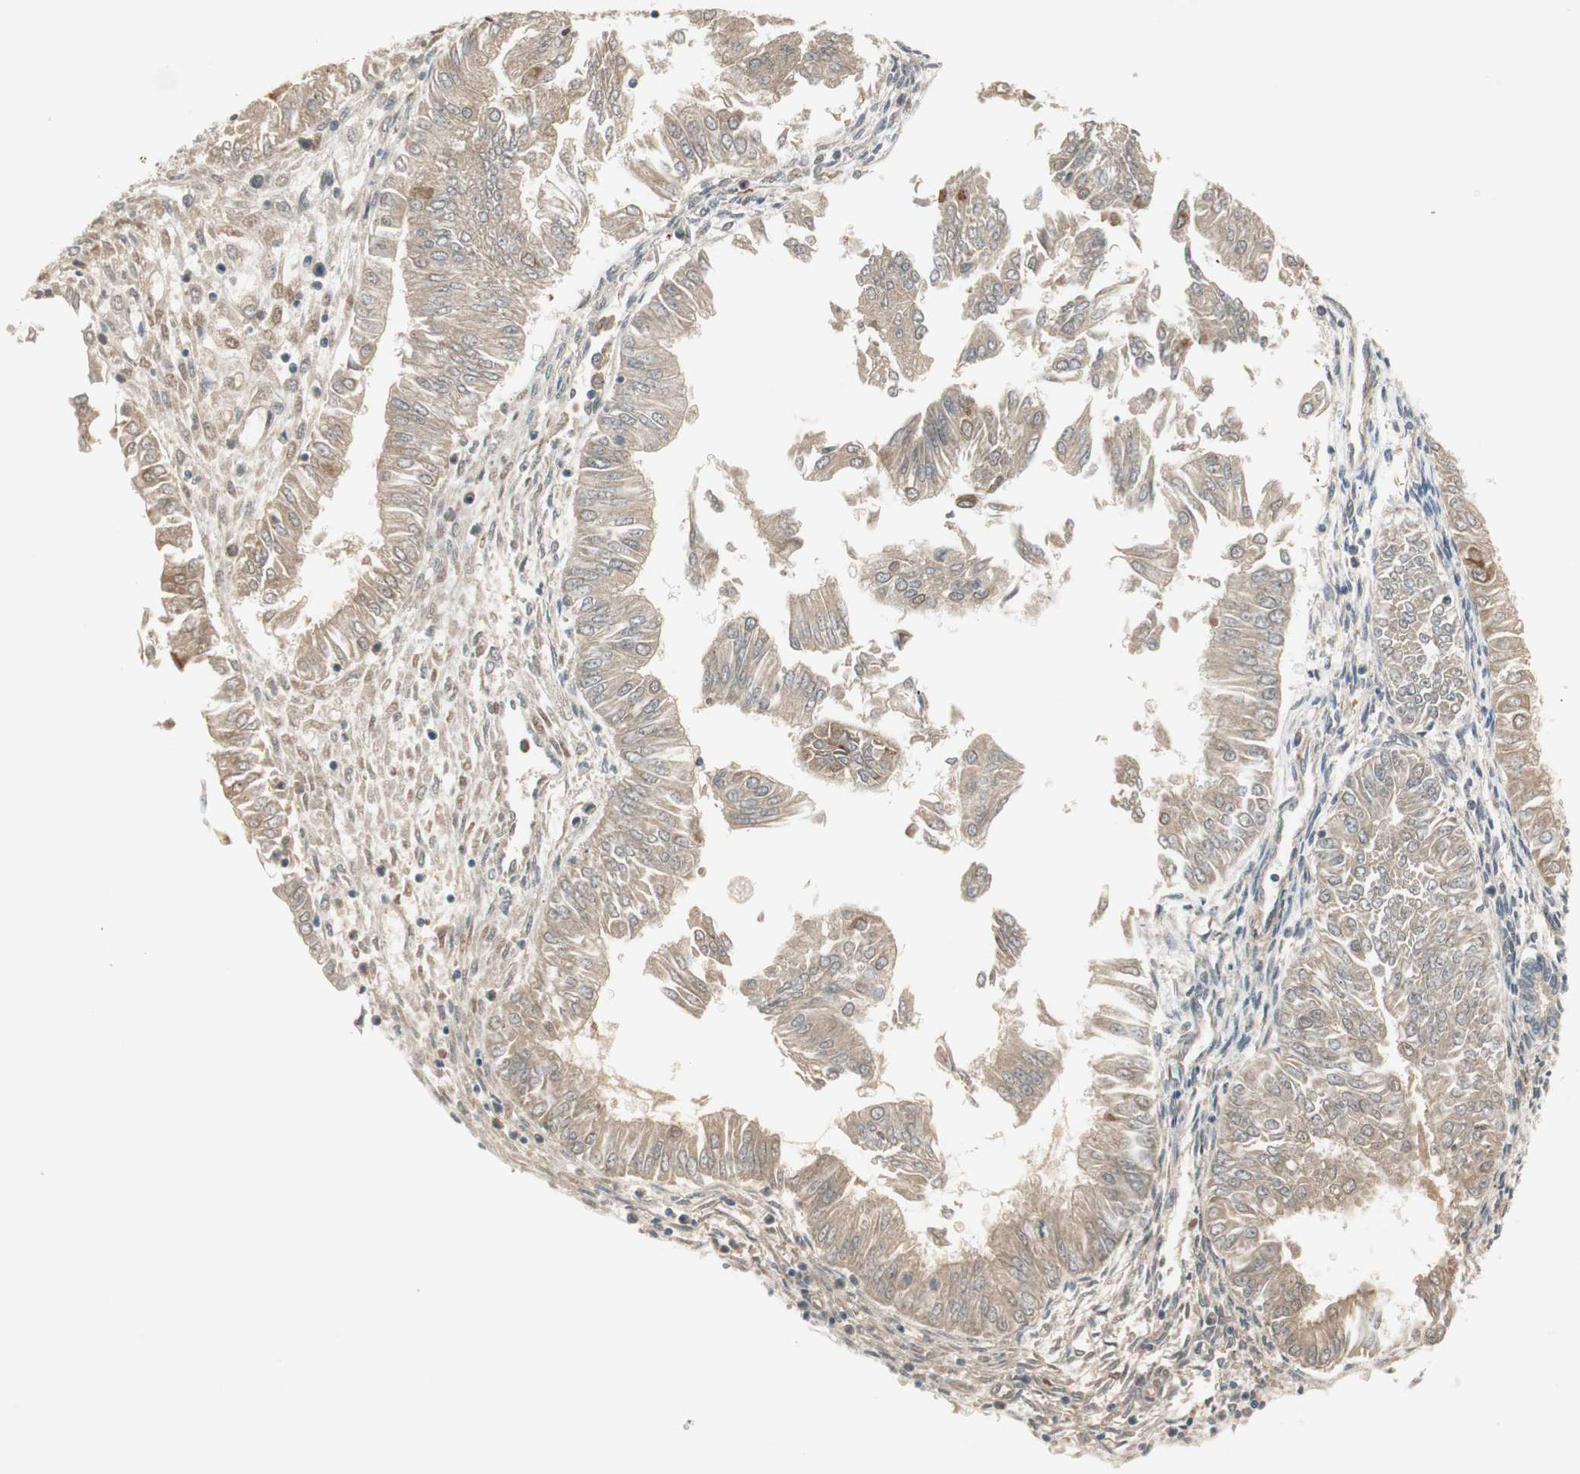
{"staining": {"intensity": "weak", "quantity": ">75%", "location": "cytoplasmic/membranous"}, "tissue": "endometrial cancer", "cell_type": "Tumor cells", "image_type": "cancer", "snomed": [{"axis": "morphology", "description": "Adenocarcinoma, NOS"}, {"axis": "topography", "description": "Endometrium"}], "caption": "Adenocarcinoma (endometrial) stained with DAB immunohistochemistry demonstrates low levels of weak cytoplasmic/membranous staining in about >75% of tumor cells.", "gene": "RNGTT", "patient": {"sex": "female", "age": 53}}